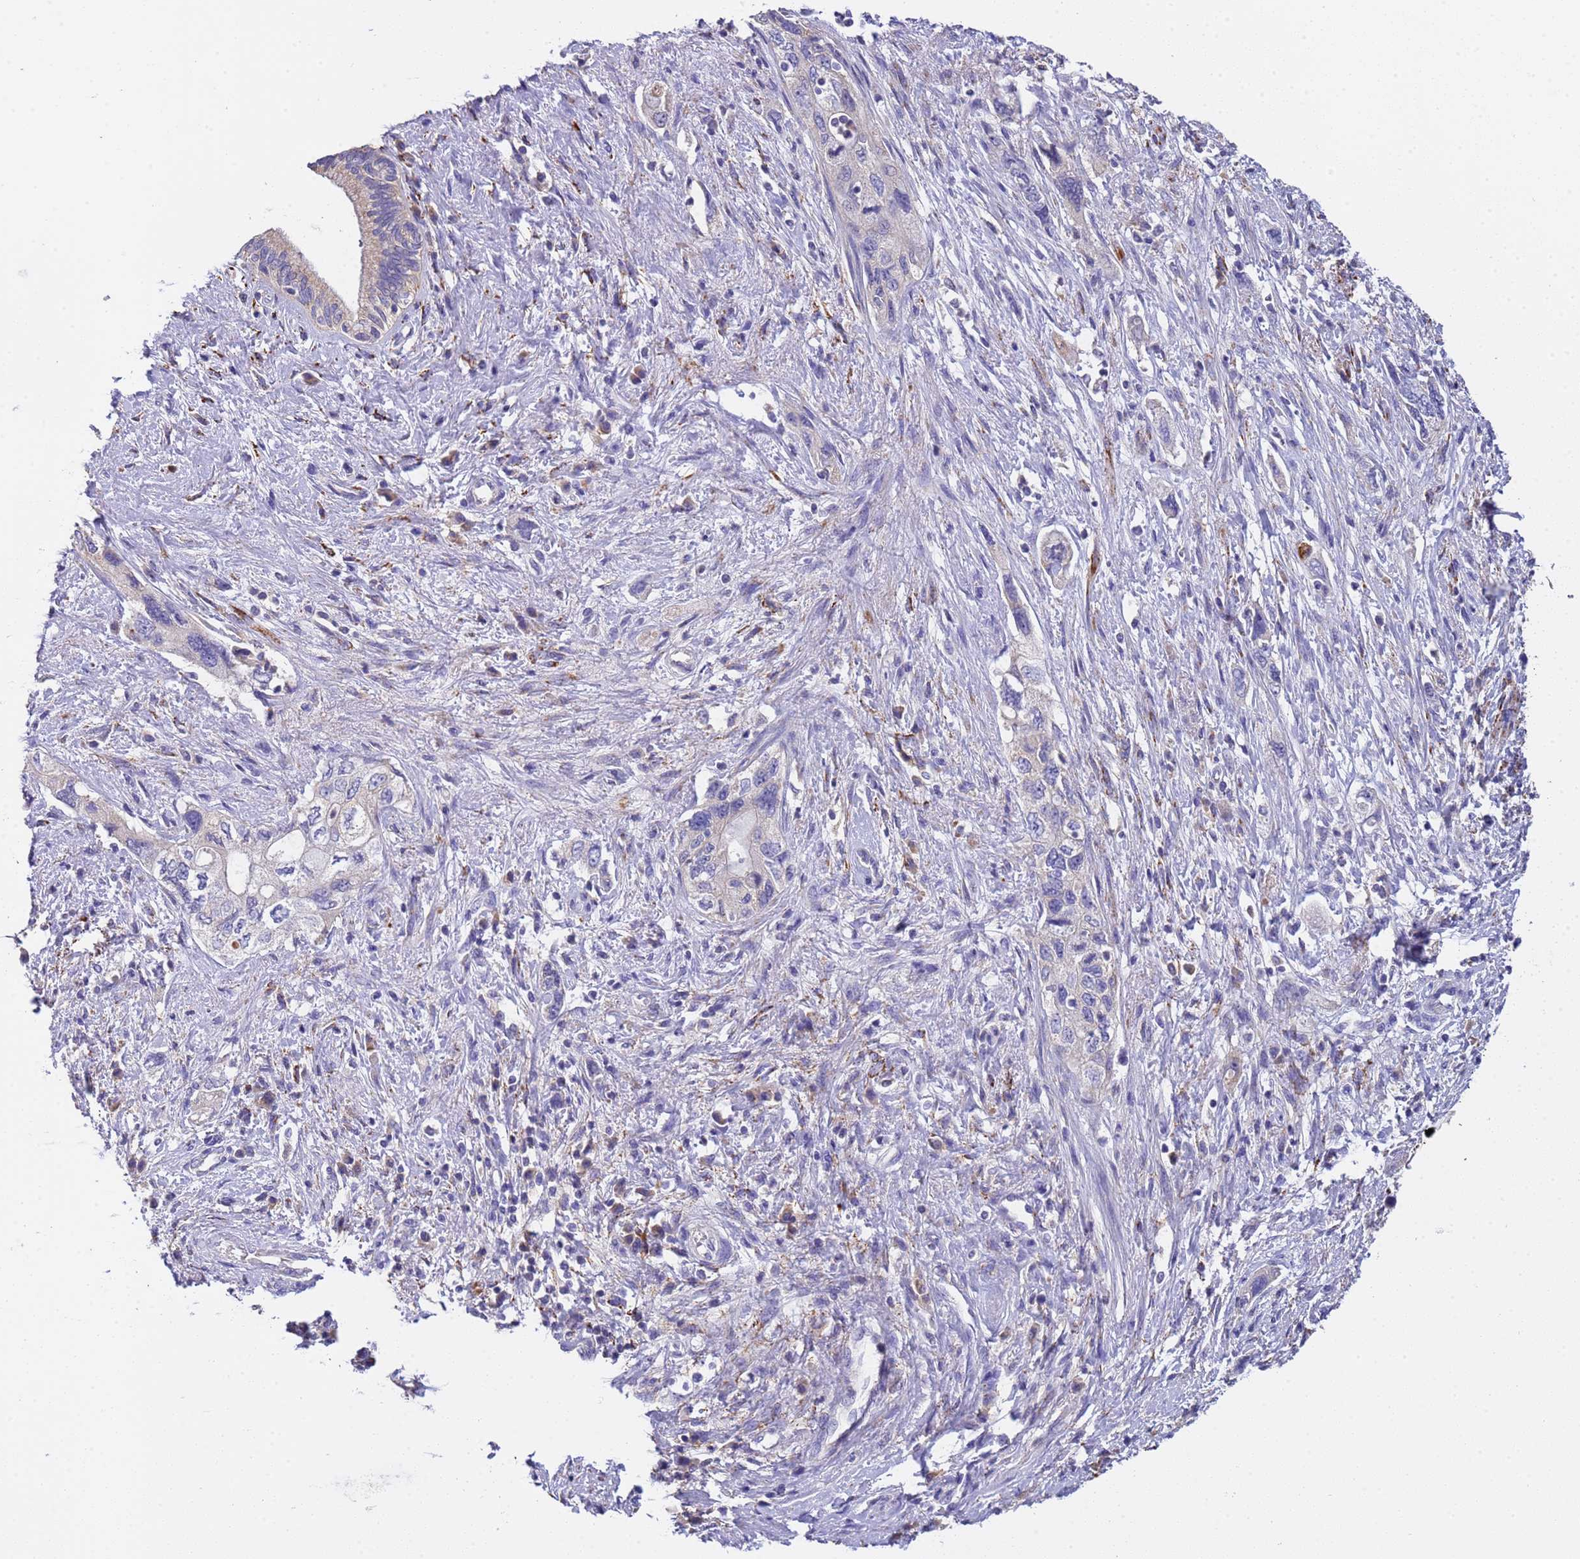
{"staining": {"intensity": "negative", "quantity": "none", "location": "none"}, "tissue": "pancreatic cancer", "cell_type": "Tumor cells", "image_type": "cancer", "snomed": [{"axis": "morphology", "description": "Adenocarcinoma, NOS"}, {"axis": "topography", "description": "Pancreas"}], "caption": "This is an immunohistochemistry (IHC) image of human pancreatic cancer (adenocarcinoma). There is no staining in tumor cells.", "gene": "SLC24A3", "patient": {"sex": "female", "age": 73}}